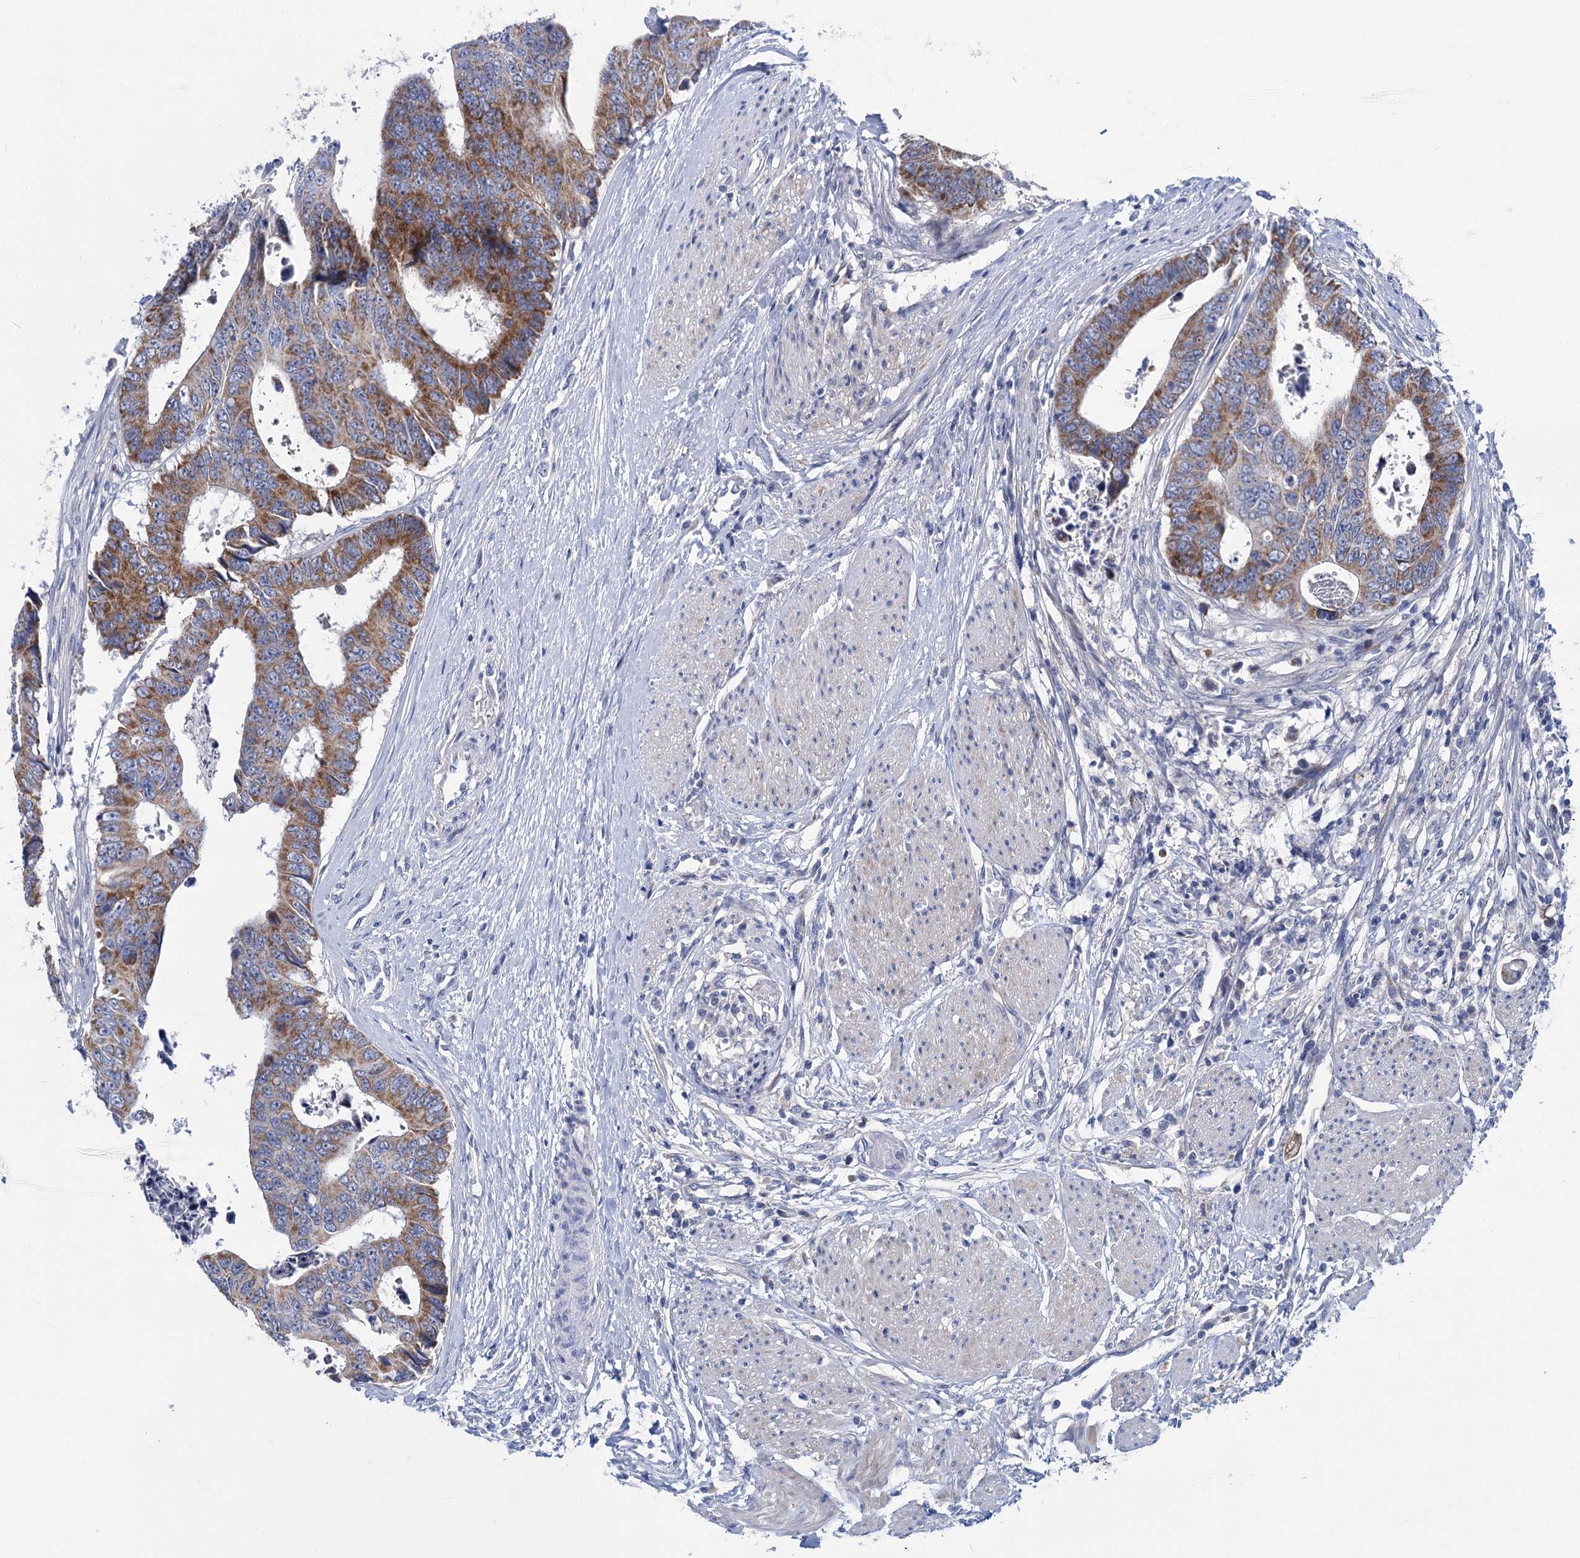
{"staining": {"intensity": "moderate", "quantity": ">75%", "location": "cytoplasmic/membranous"}, "tissue": "colorectal cancer", "cell_type": "Tumor cells", "image_type": "cancer", "snomed": [{"axis": "morphology", "description": "Adenocarcinoma, NOS"}, {"axis": "topography", "description": "Rectum"}], "caption": "Protein staining exhibits moderate cytoplasmic/membranous staining in approximately >75% of tumor cells in adenocarcinoma (colorectal). (Brightfield microscopy of DAB IHC at high magnification).", "gene": "CHDH", "patient": {"sex": "male", "age": 84}}